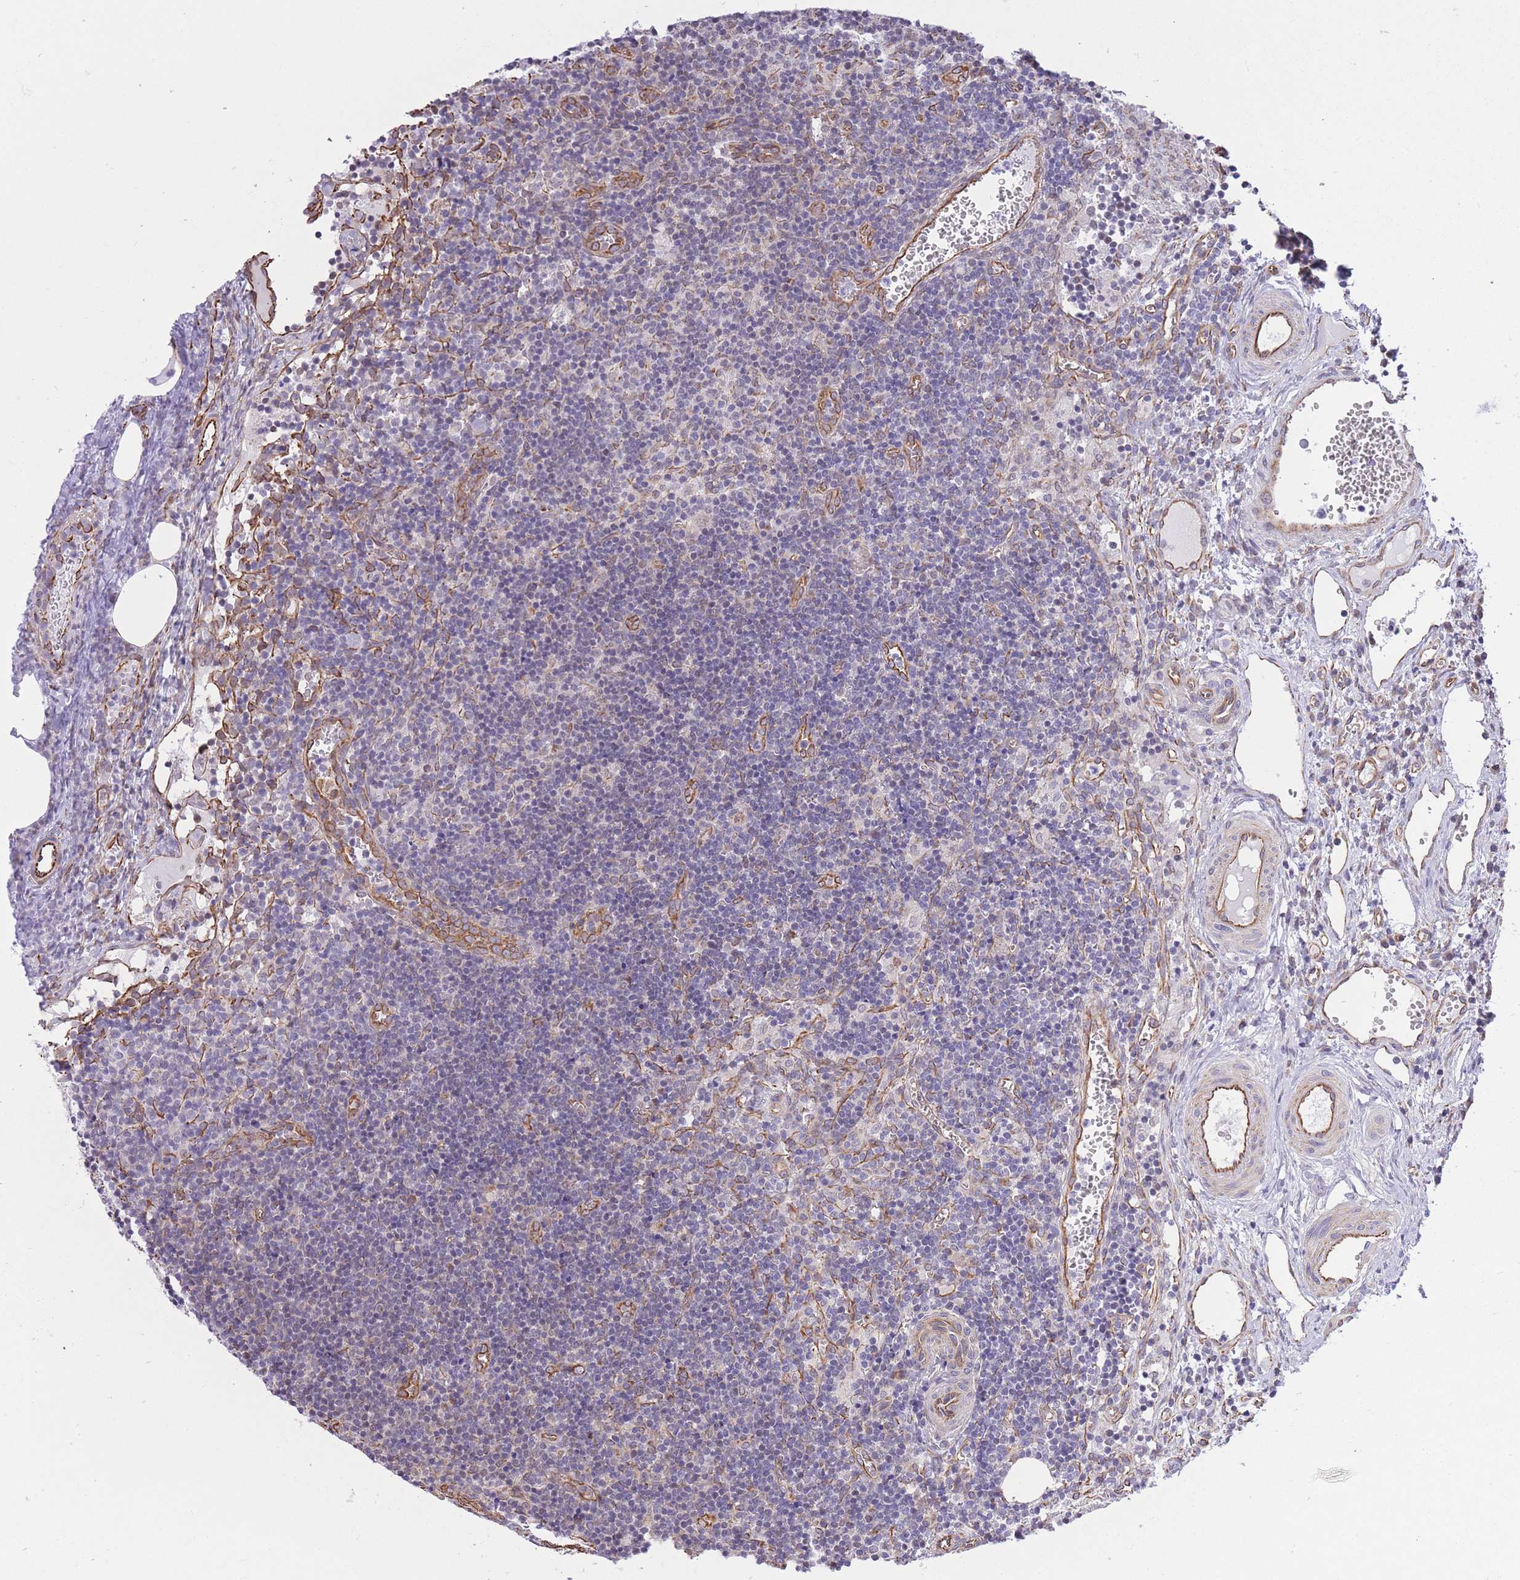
{"staining": {"intensity": "negative", "quantity": "none", "location": "none"}, "tissue": "lymph node", "cell_type": "Germinal center cells", "image_type": "normal", "snomed": [{"axis": "morphology", "description": "Normal tissue, NOS"}, {"axis": "topography", "description": "Lymph node"}], "caption": "Immunohistochemistry micrograph of benign human lymph node stained for a protein (brown), which shows no positivity in germinal center cells.", "gene": "PSG11", "patient": {"sex": "female", "age": 37}}